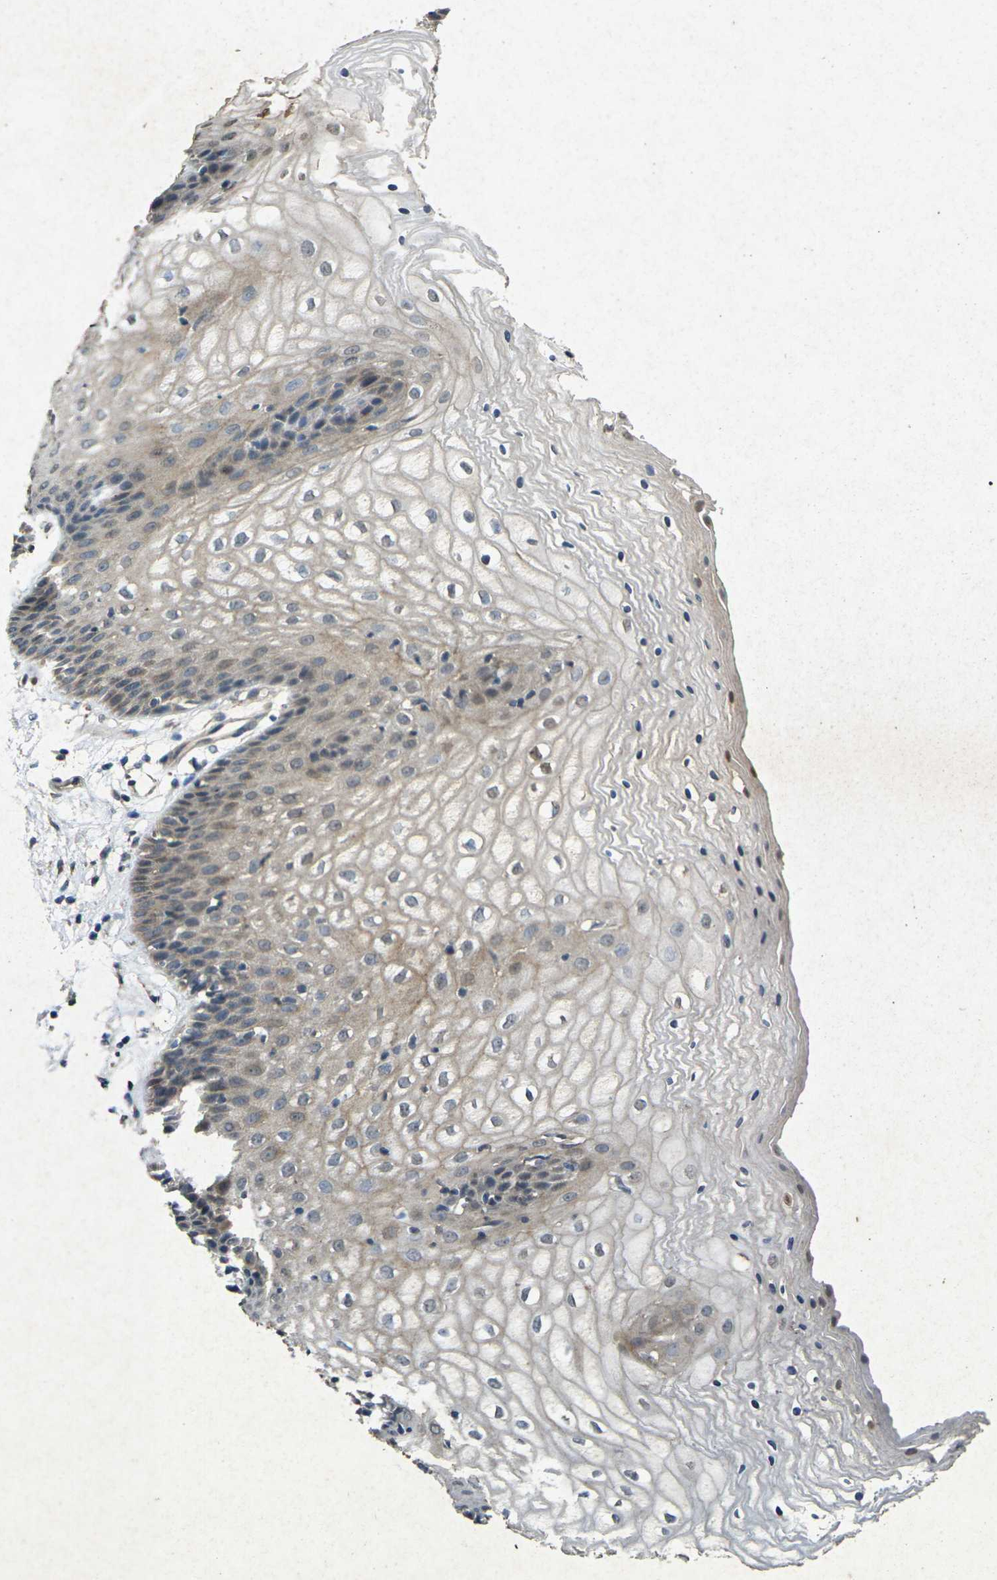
{"staining": {"intensity": "moderate", "quantity": "25%-75%", "location": "cytoplasmic/membranous"}, "tissue": "vagina", "cell_type": "Squamous epithelial cells", "image_type": "normal", "snomed": [{"axis": "morphology", "description": "Normal tissue, NOS"}, {"axis": "topography", "description": "Vagina"}], "caption": "Immunohistochemical staining of unremarkable vagina demonstrates medium levels of moderate cytoplasmic/membranous expression in approximately 25%-75% of squamous epithelial cells. Nuclei are stained in blue.", "gene": "RGMA", "patient": {"sex": "female", "age": 34}}